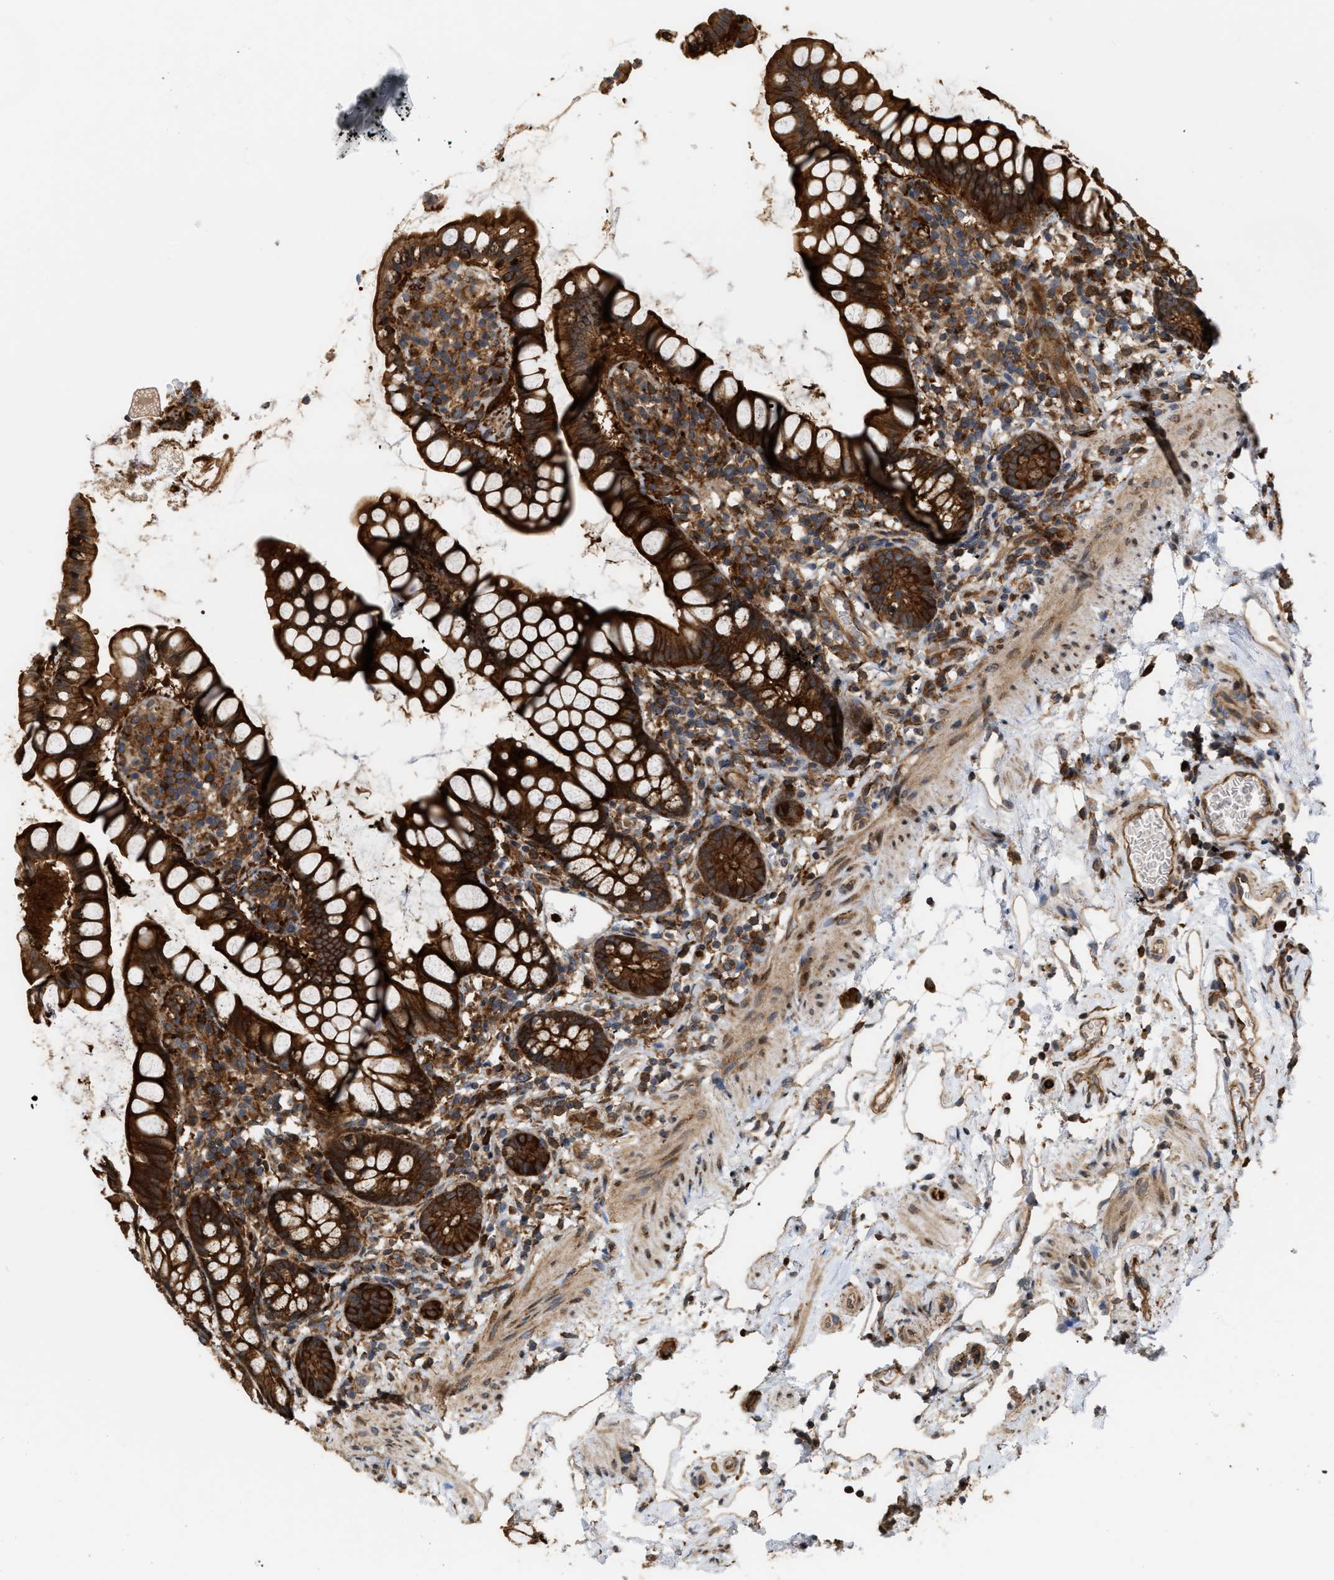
{"staining": {"intensity": "strong", "quantity": ">75%", "location": "cytoplasmic/membranous"}, "tissue": "small intestine", "cell_type": "Glandular cells", "image_type": "normal", "snomed": [{"axis": "morphology", "description": "Normal tissue, NOS"}, {"axis": "topography", "description": "Small intestine"}], "caption": "Strong cytoplasmic/membranous expression for a protein is seen in approximately >75% of glandular cells of benign small intestine using IHC.", "gene": "IQCE", "patient": {"sex": "female", "age": 84}}